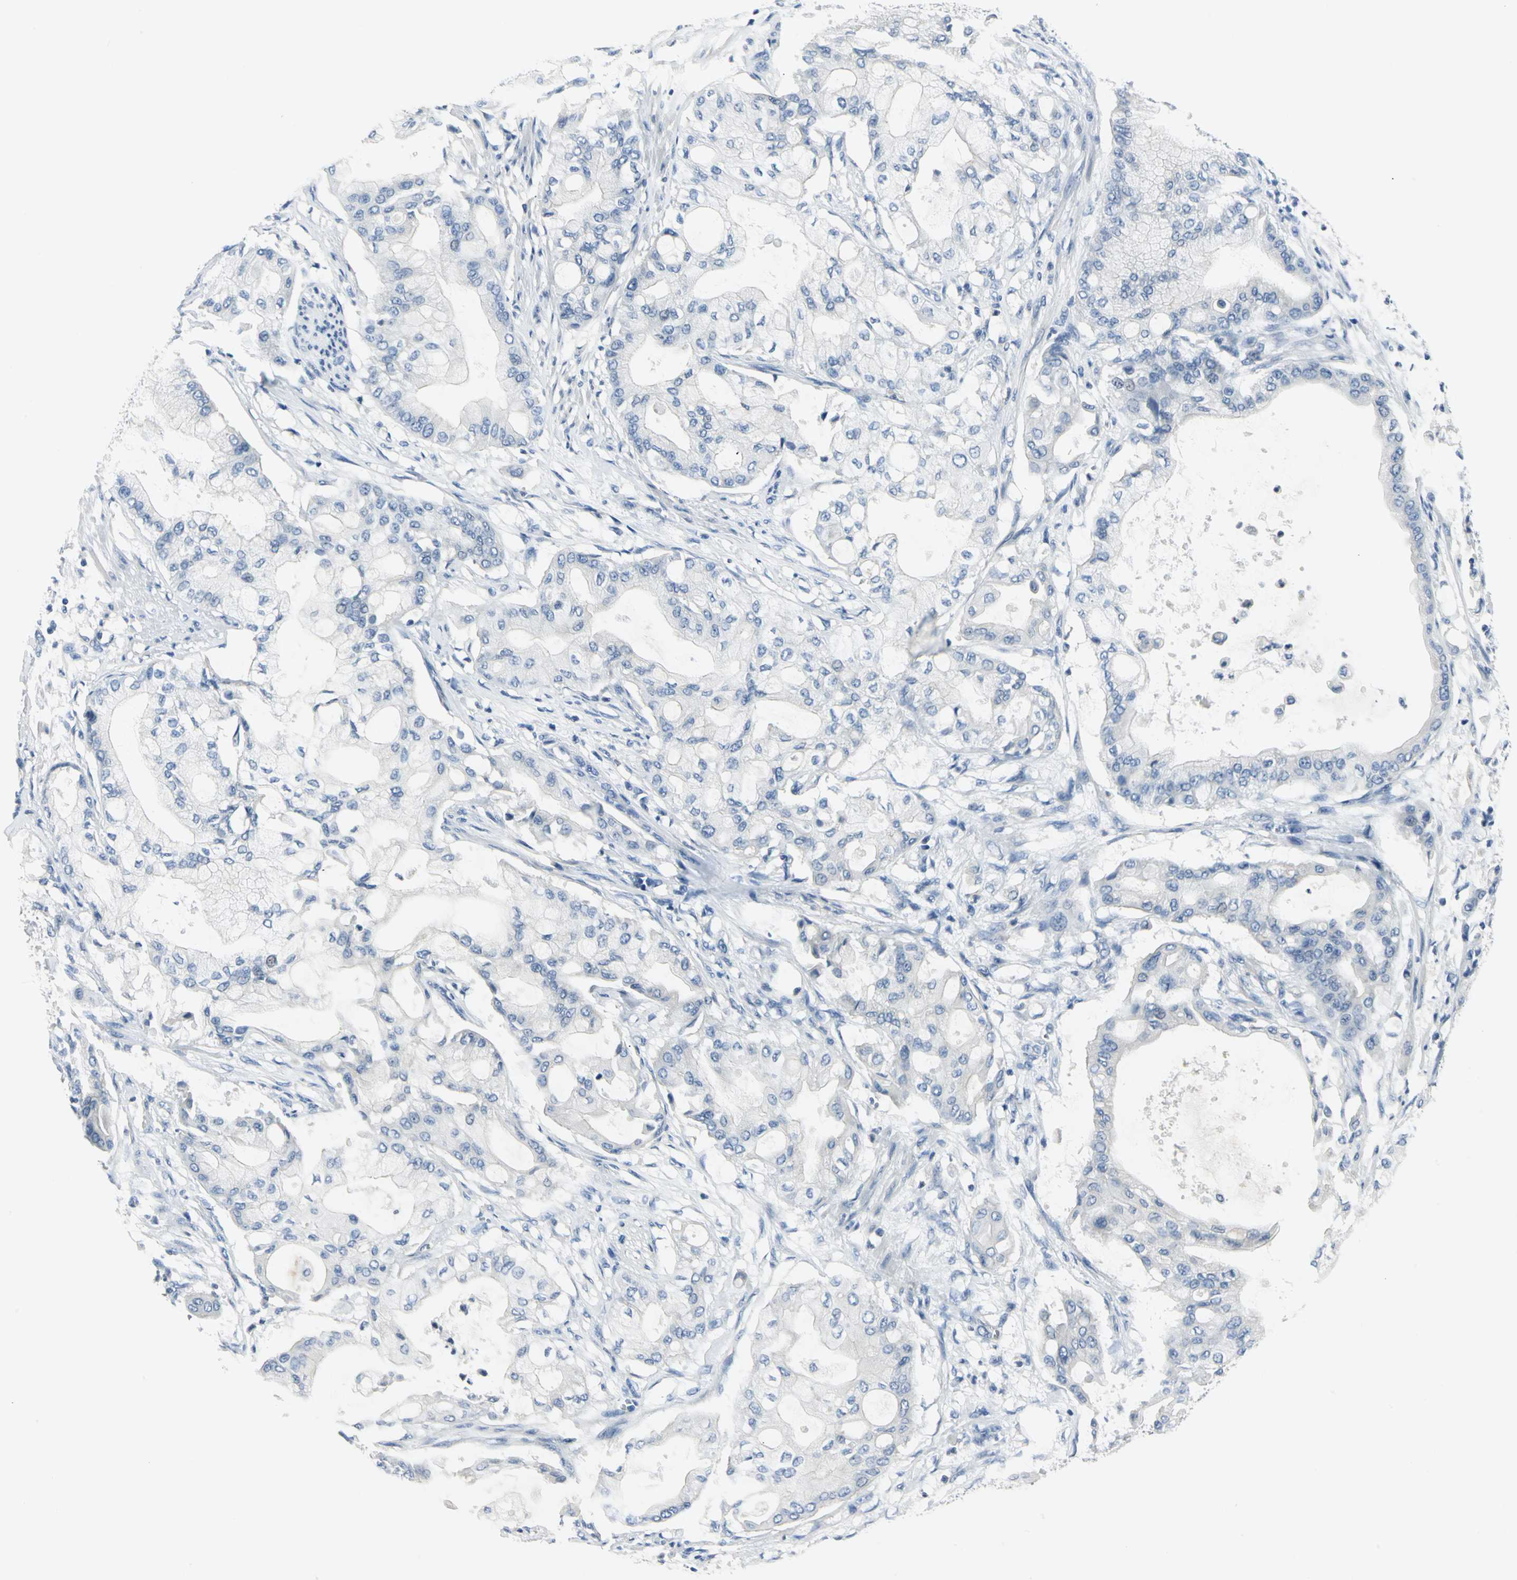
{"staining": {"intensity": "negative", "quantity": "none", "location": "none"}, "tissue": "pancreatic cancer", "cell_type": "Tumor cells", "image_type": "cancer", "snomed": [{"axis": "morphology", "description": "Adenocarcinoma, NOS"}, {"axis": "morphology", "description": "Adenocarcinoma, metastatic, NOS"}, {"axis": "topography", "description": "Lymph node"}, {"axis": "topography", "description": "Pancreas"}, {"axis": "topography", "description": "Duodenum"}], "caption": "Micrograph shows no protein expression in tumor cells of adenocarcinoma (pancreatic) tissue.", "gene": "RIPOR1", "patient": {"sex": "female", "age": 64}}